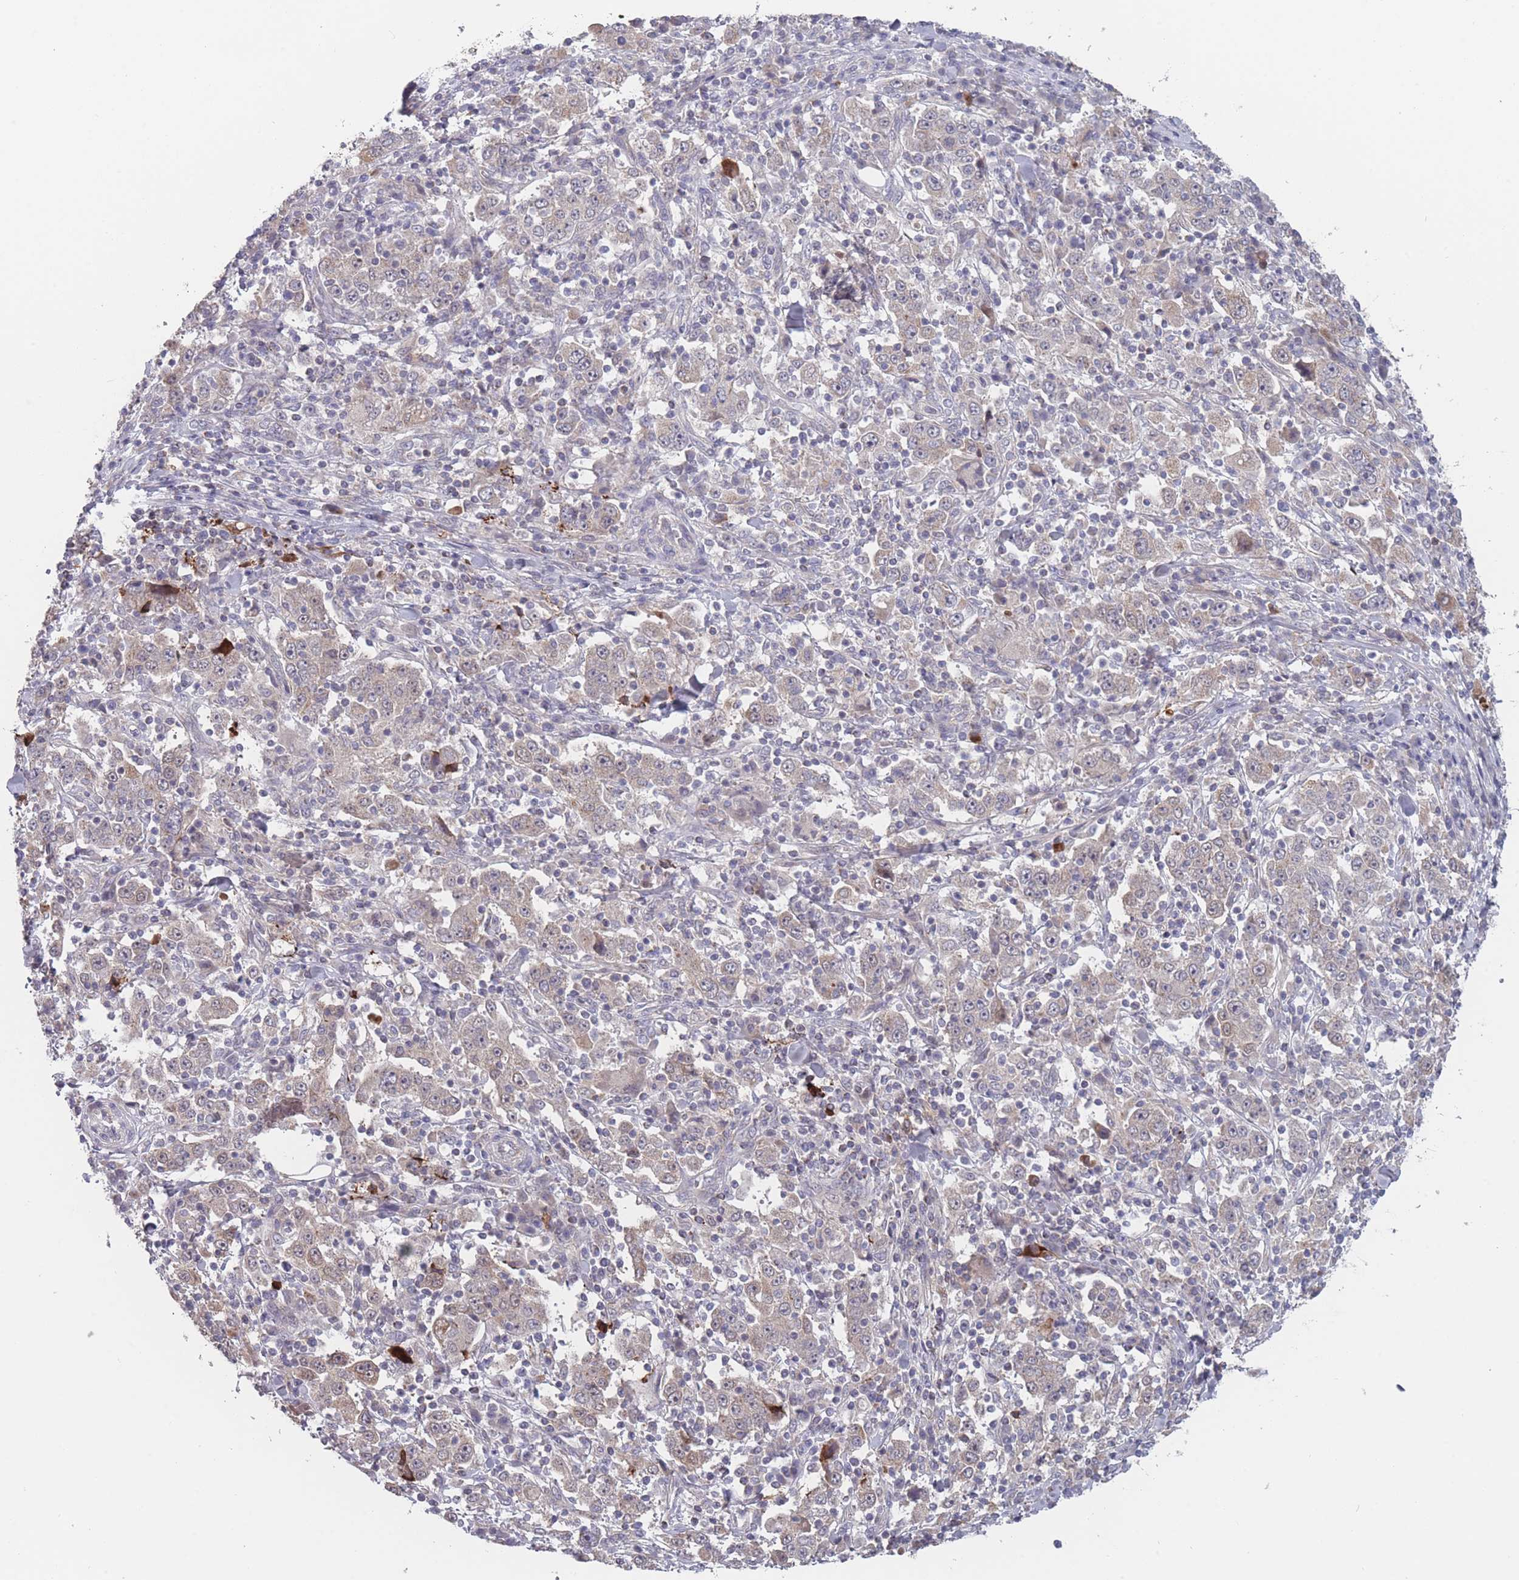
{"staining": {"intensity": "weak", "quantity": "<25%", "location": "cytoplasmic/membranous"}, "tissue": "stomach cancer", "cell_type": "Tumor cells", "image_type": "cancer", "snomed": [{"axis": "morphology", "description": "Normal tissue, NOS"}, {"axis": "morphology", "description": "Adenocarcinoma, NOS"}, {"axis": "topography", "description": "Stomach, upper"}, {"axis": "topography", "description": "Stomach"}], "caption": "DAB (3,3'-diaminobenzidine) immunohistochemical staining of stomach cancer (adenocarcinoma) demonstrates no significant positivity in tumor cells.", "gene": "TMEM232", "patient": {"sex": "male", "age": 59}}